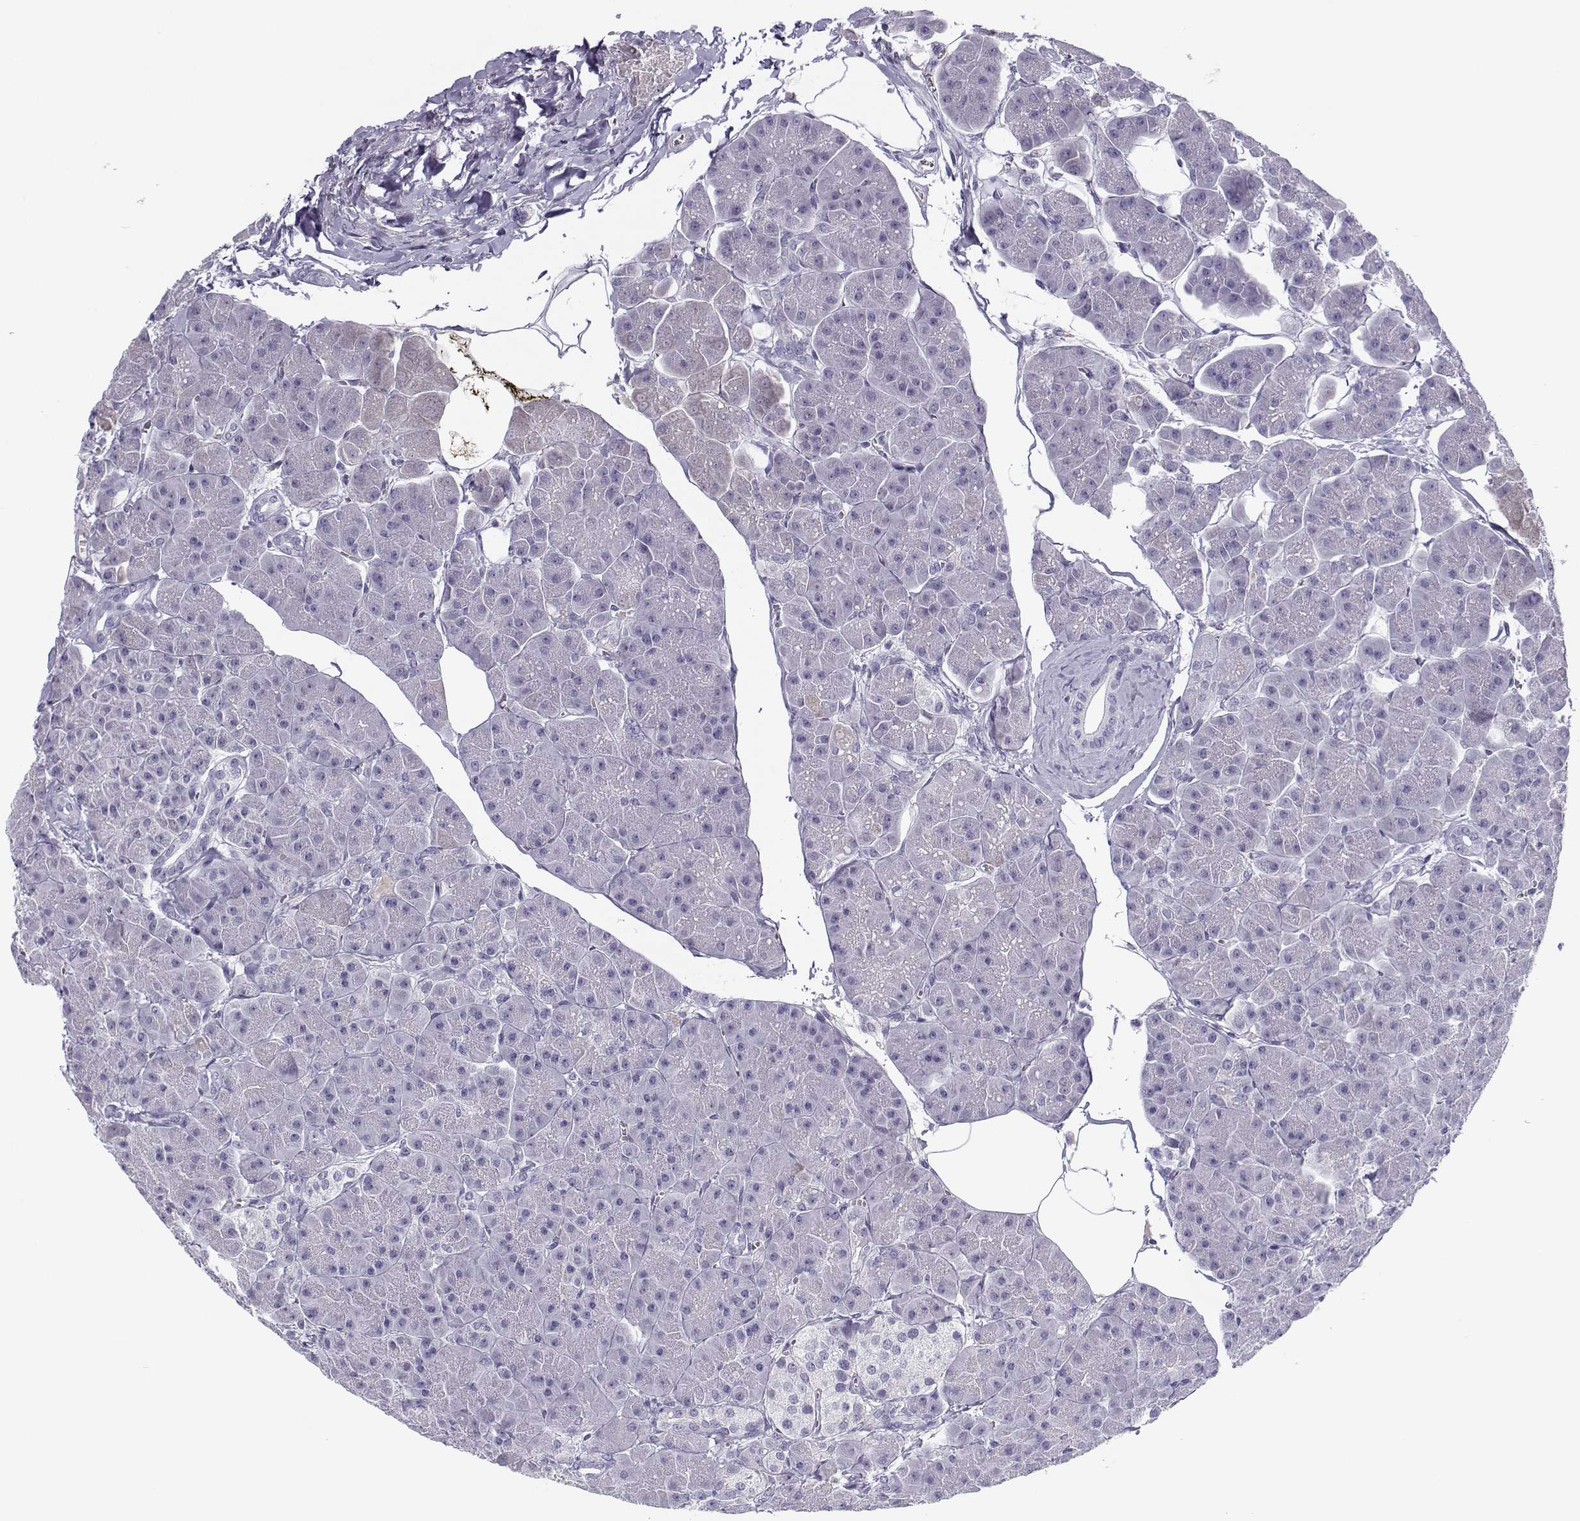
{"staining": {"intensity": "negative", "quantity": "none", "location": "none"}, "tissue": "pancreas", "cell_type": "Exocrine glandular cells", "image_type": "normal", "snomed": [{"axis": "morphology", "description": "Normal tissue, NOS"}, {"axis": "topography", "description": "Adipose tissue"}, {"axis": "topography", "description": "Pancreas"}, {"axis": "topography", "description": "Peripheral nerve tissue"}], "caption": "The photomicrograph demonstrates no staining of exocrine glandular cells in unremarkable pancreas.", "gene": "CFAP77", "patient": {"sex": "female", "age": 58}}